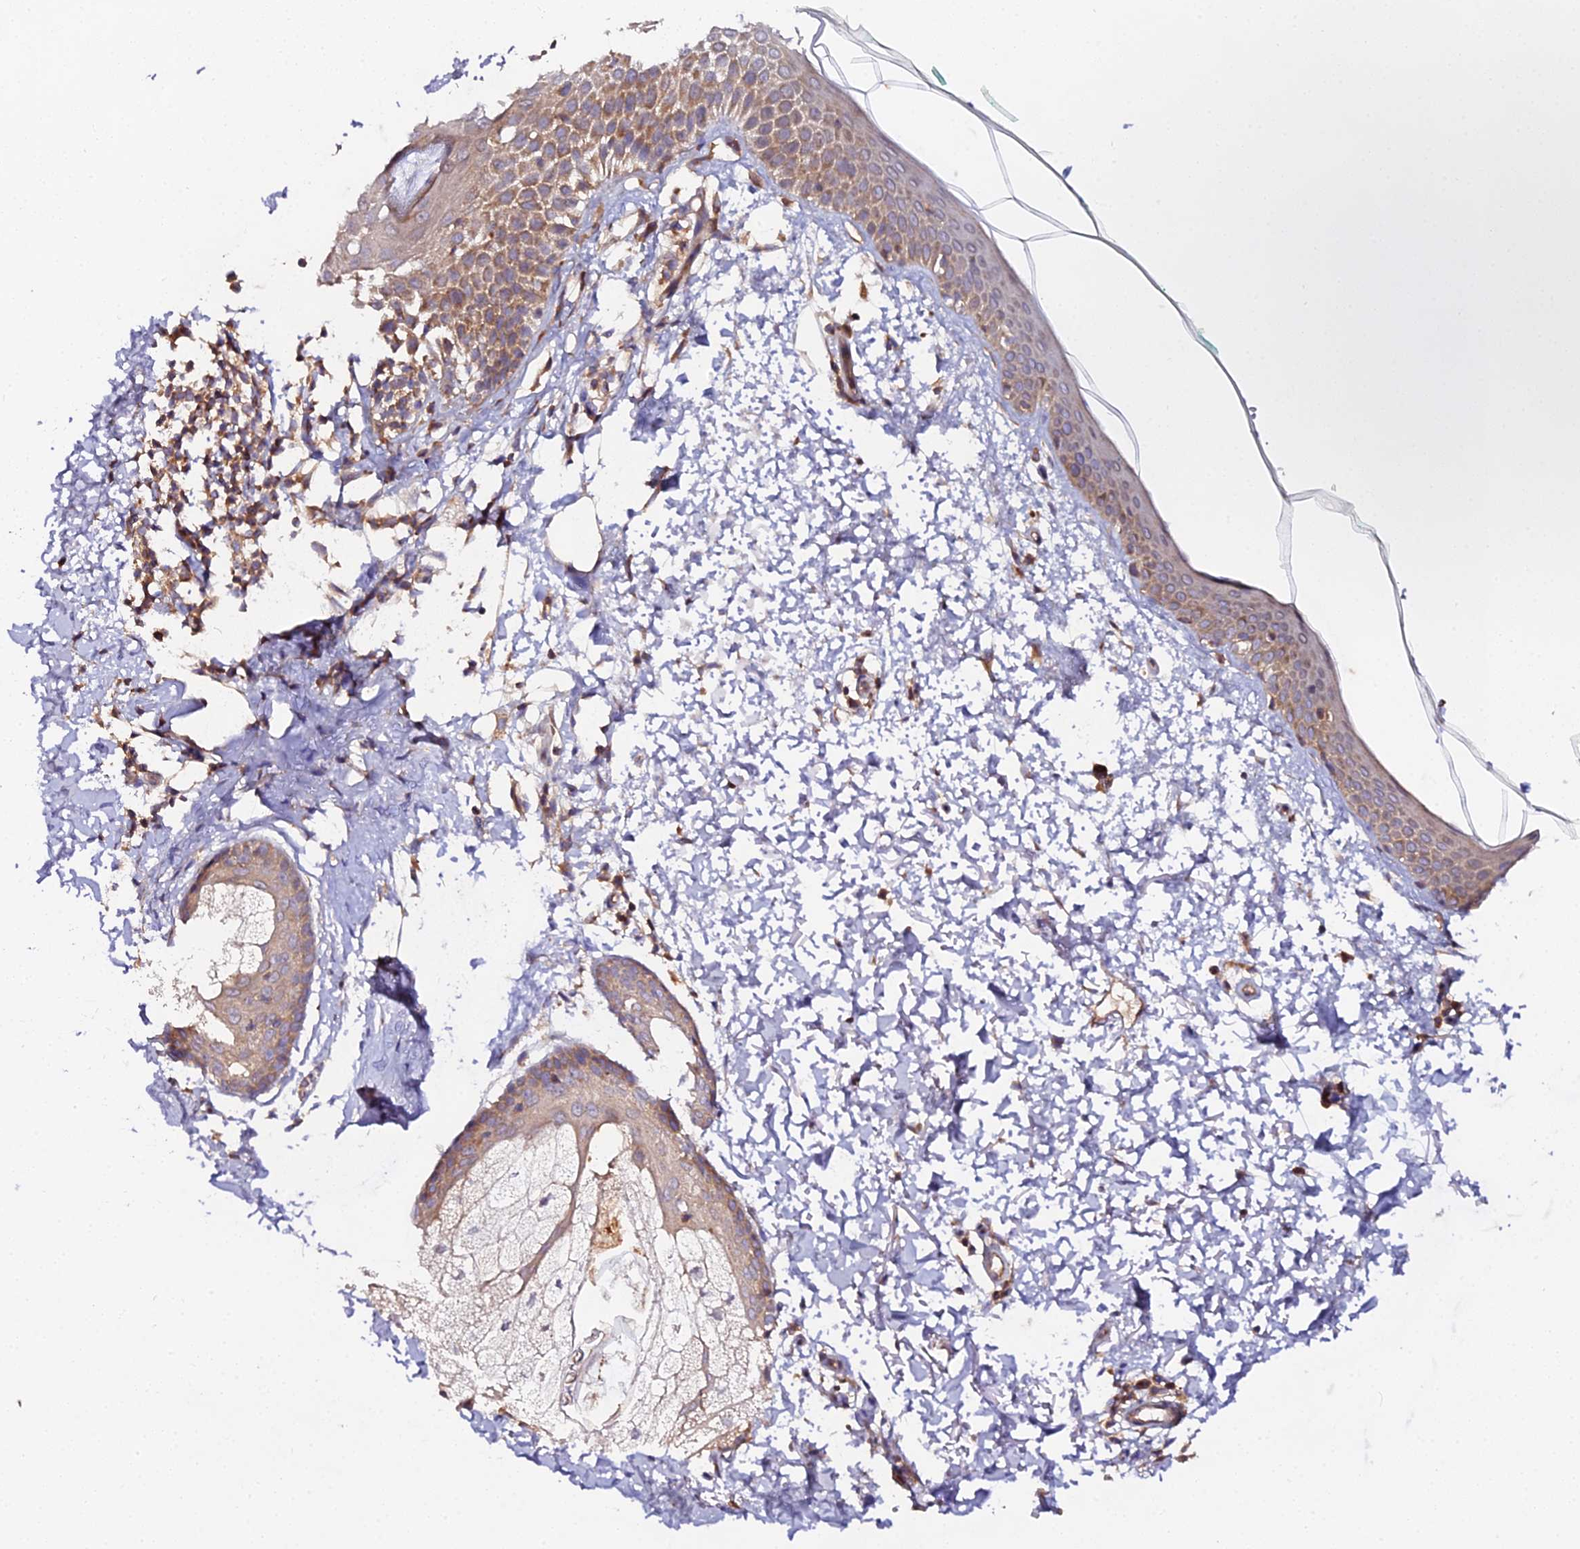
{"staining": {"intensity": "moderate", "quantity": ">75%", "location": "cytoplasmic/membranous"}, "tissue": "skin", "cell_type": "Fibroblasts", "image_type": "normal", "snomed": [{"axis": "morphology", "description": "Normal tissue, NOS"}, {"axis": "topography", "description": "Skin"}], "caption": "Protein staining of normal skin displays moderate cytoplasmic/membranous positivity in about >75% of fibroblasts.", "gene": "TRIM26", "patient": {"sex": "male", "age": 66}}